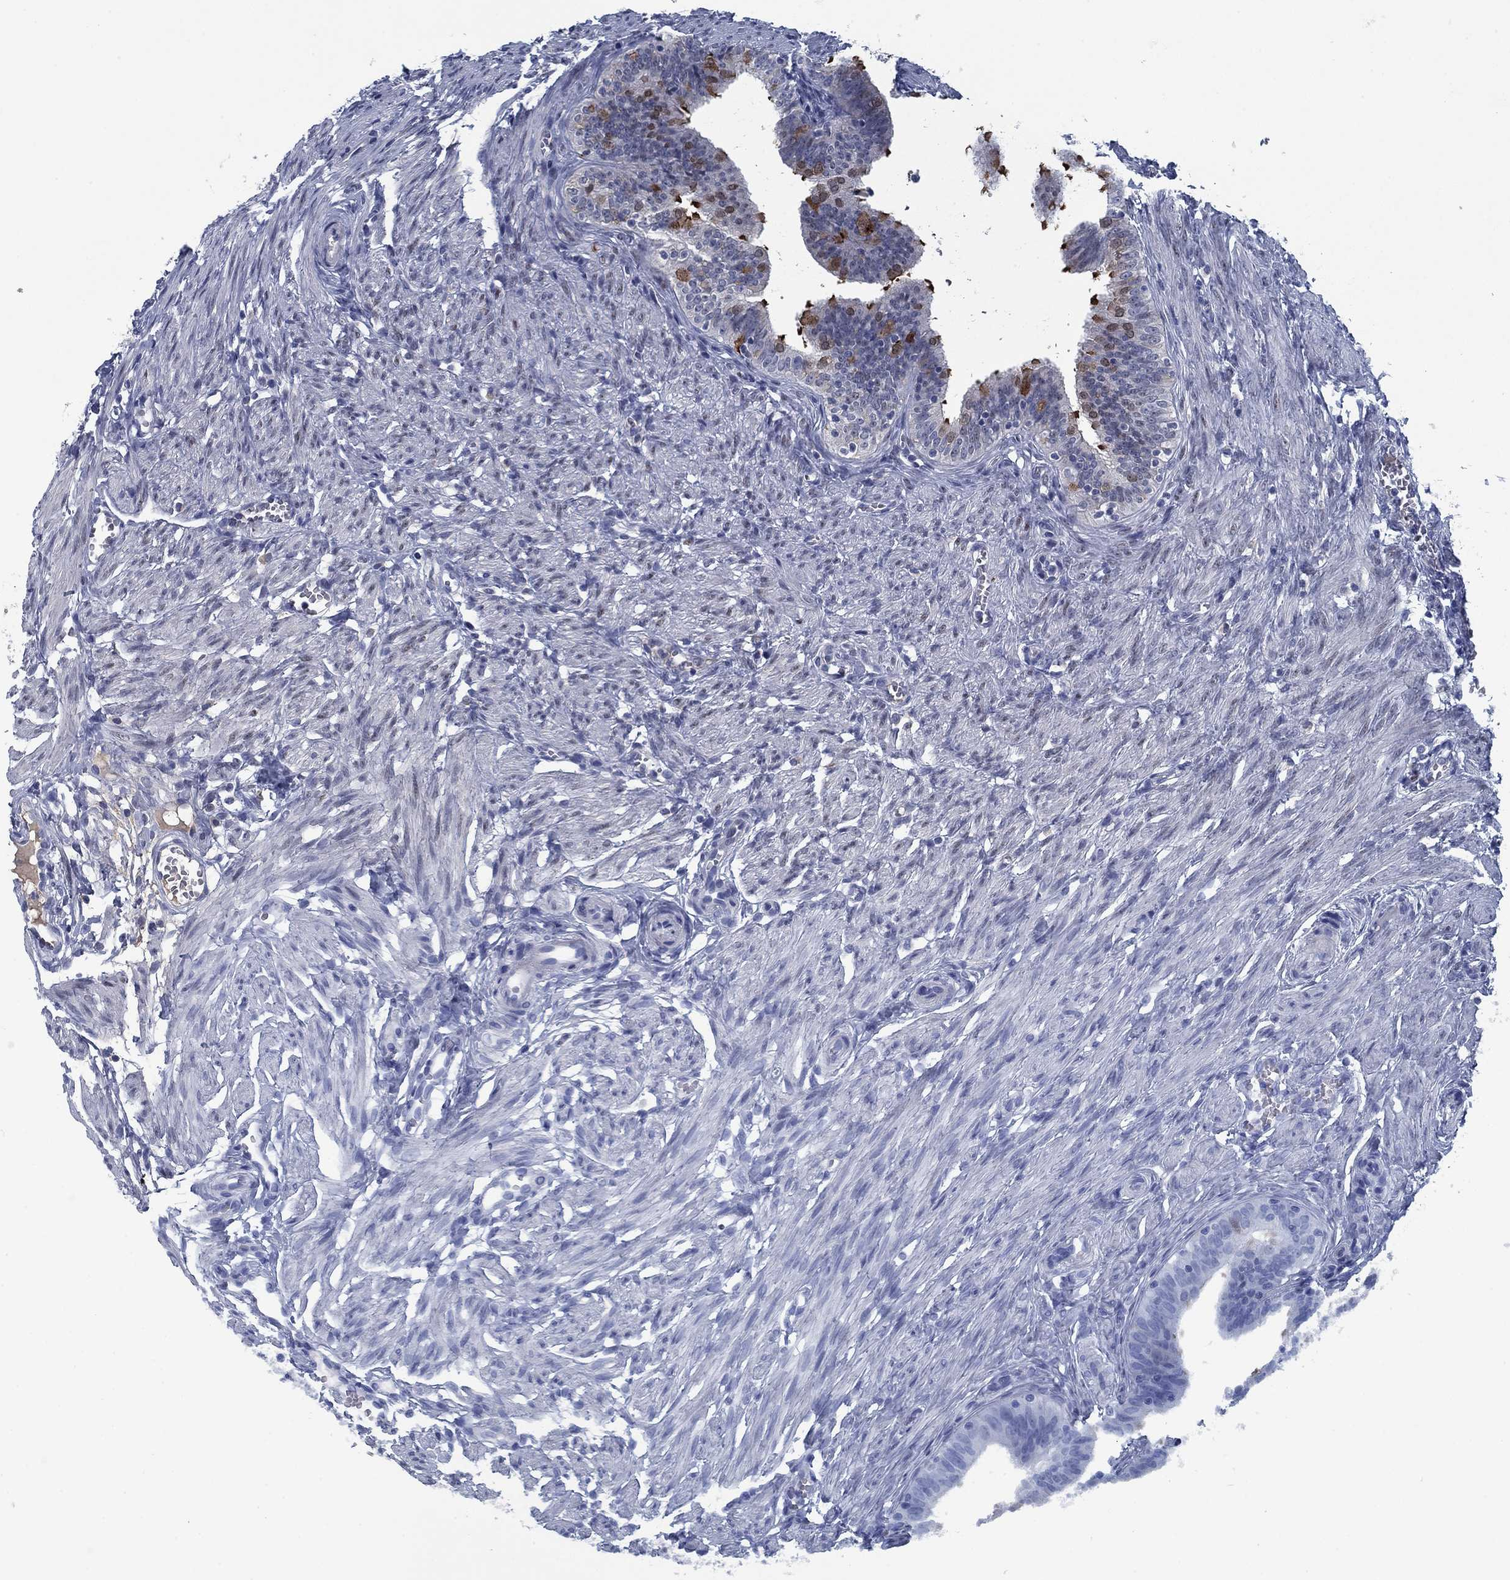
{"staining": {"intensity": "strong", "quantity": "<25%", "location": "cytoplasmic/membranous"}, "tissue": "fallopian tube", "cell_type": "Glandular cells", "image_type": "normal", "snomed": [{"axis": "morphology", "description": "Normal tissue, NOS"}, {"axis": "topography", "description": "Fallopian tube"}], "caption": "IHC micrograph of benign fallopian tube stained for a protein (brown), which reveals medium levels of strong cytoplasmic/membranous positivity in approximately <25% of glandular cells.", "gene": "PNMA8A", "patient": {"sex": "female", "age": 25}}